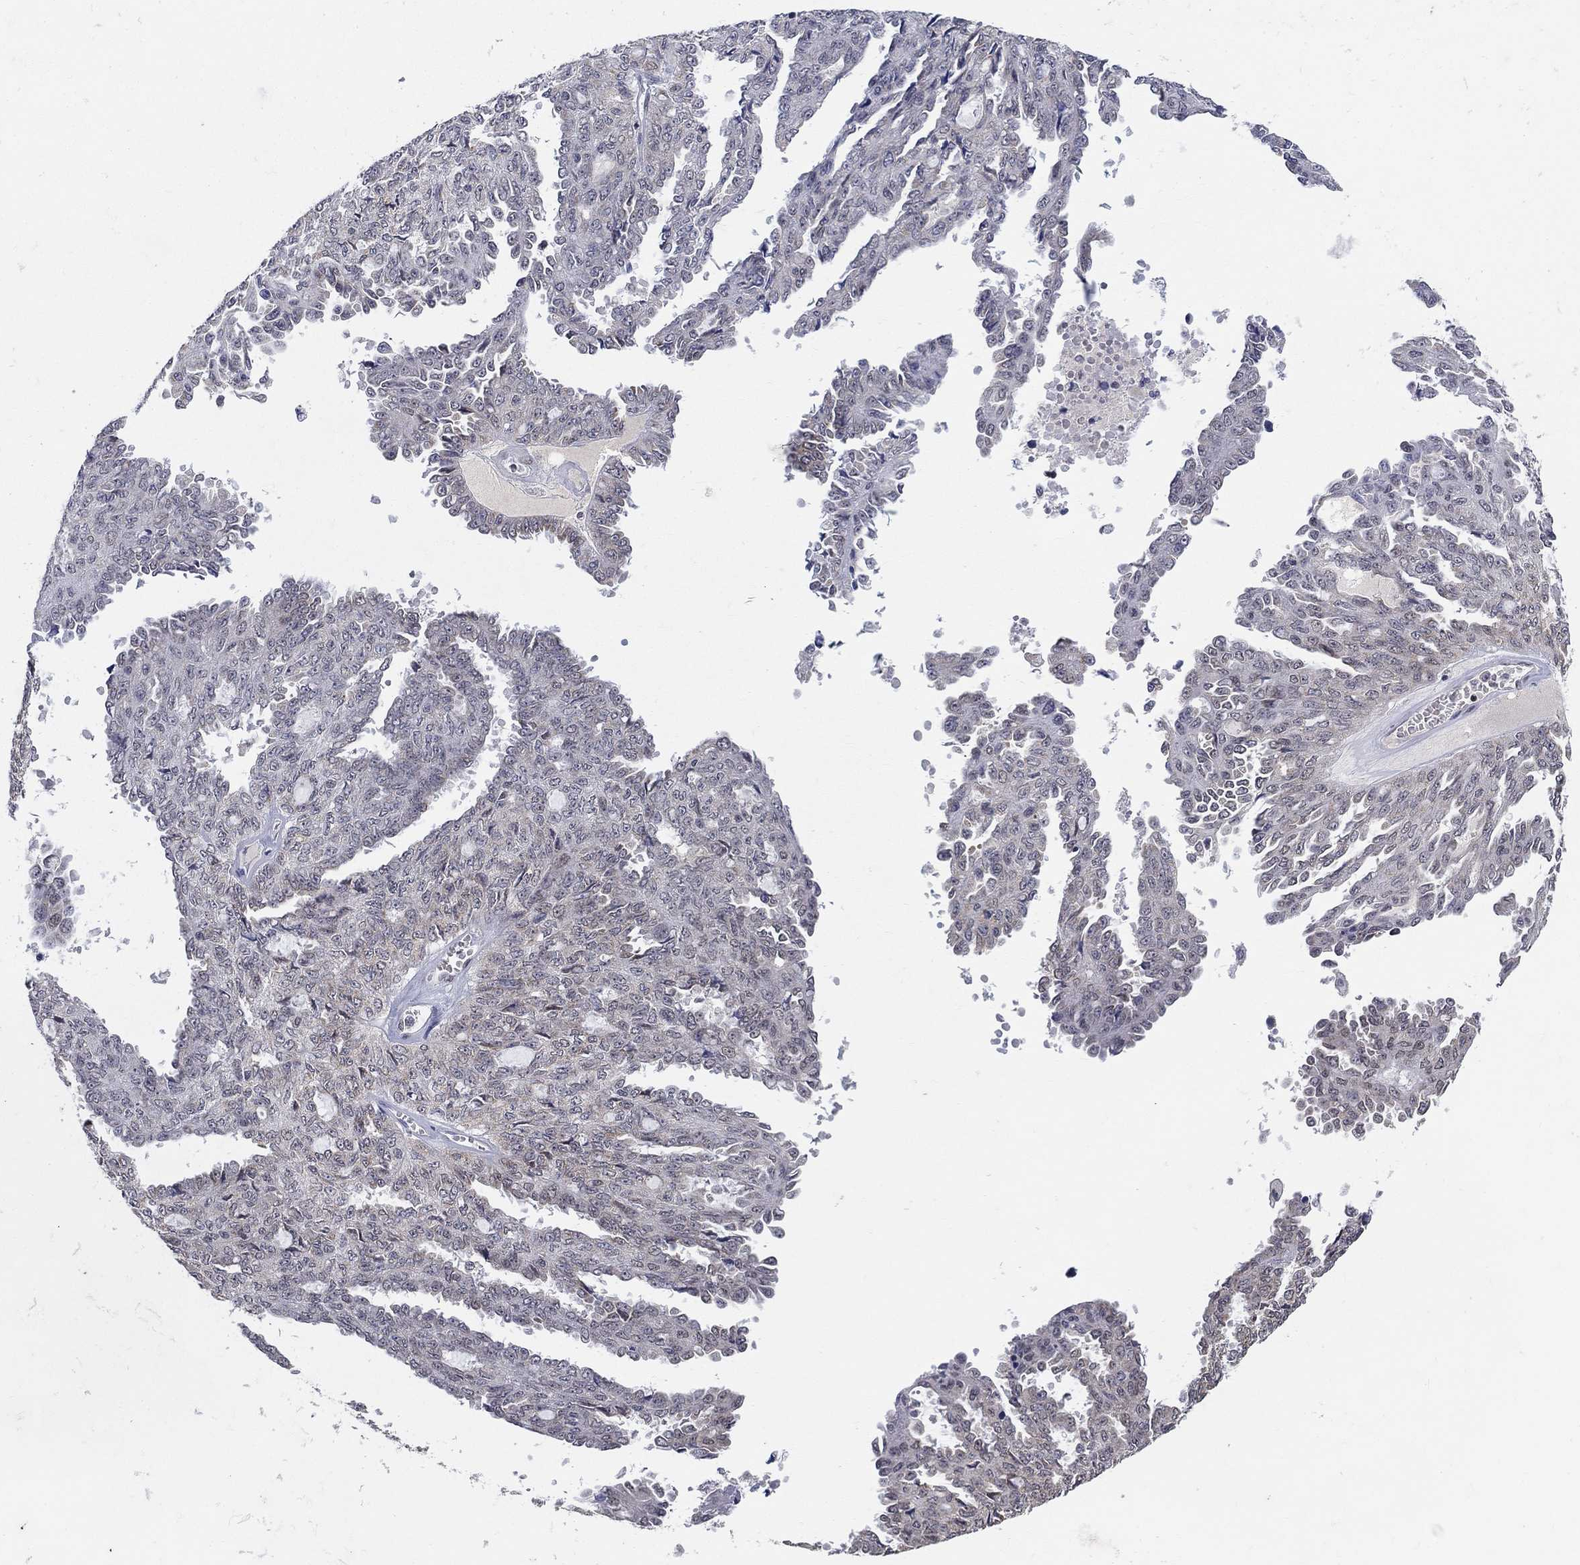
{"staining": {"intensity": "negative", "quantity": "none", "location": "none"}, "tissue": "ovarian cancer", "cell_type": "Tumor cells", "image_type": "cancer", "snomed": [{"axis": "morphology", "description": "Cystadenocarcinoma, serous, NOS"}, {"axis": "topography", "description": "Ovary"}], "caption": "Tumor cells are negative for brown protein staining in ovarian cancer.", "gene": "KLF12", "patient": {"sex": "female", "age": 71}}